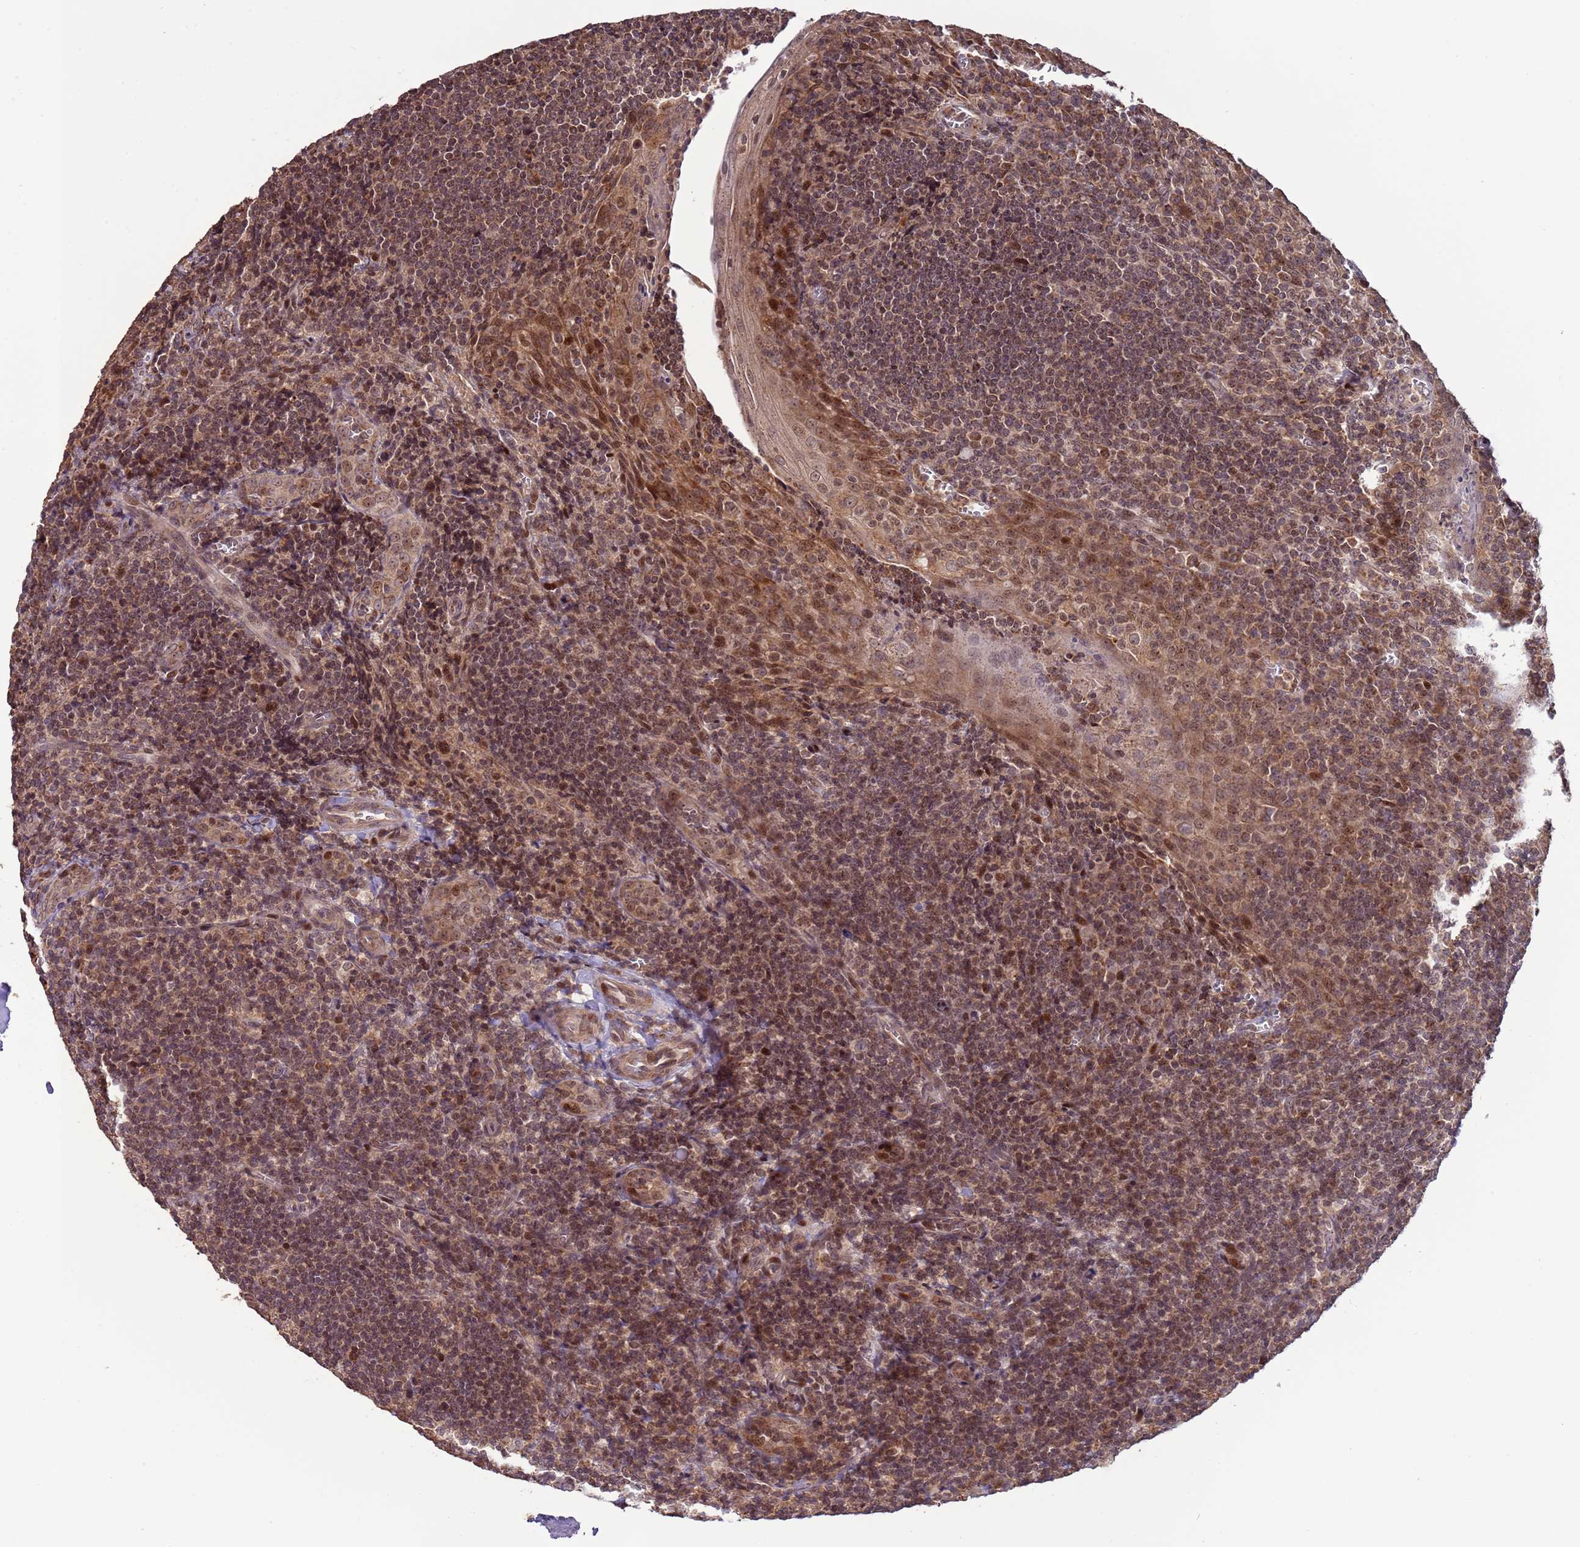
{"staining": {"intensity": "moderate", "quantity": ">75%", "location": "cytoplasmic/membranous,nuclear"}, "tissue": "tonsil", "cell_type": "Germinal center cells", "image_type": "normal", "snomed": [{"axis": "morphology", "description": "Normal tissue, NOS"}, {"axis": "topography", "description": "Tonsil"}], "caption": "Immunohistochemical staining of benign tonsil demonstrates moderate cytoplasmic/membranous,nuclear protein positivity in about >75% of germinal center cells. (Brightfield microscopy of DAB IHC at high magnification).", "gene": "RCOR2", "patient": {"sex": "male", "age": 27}}